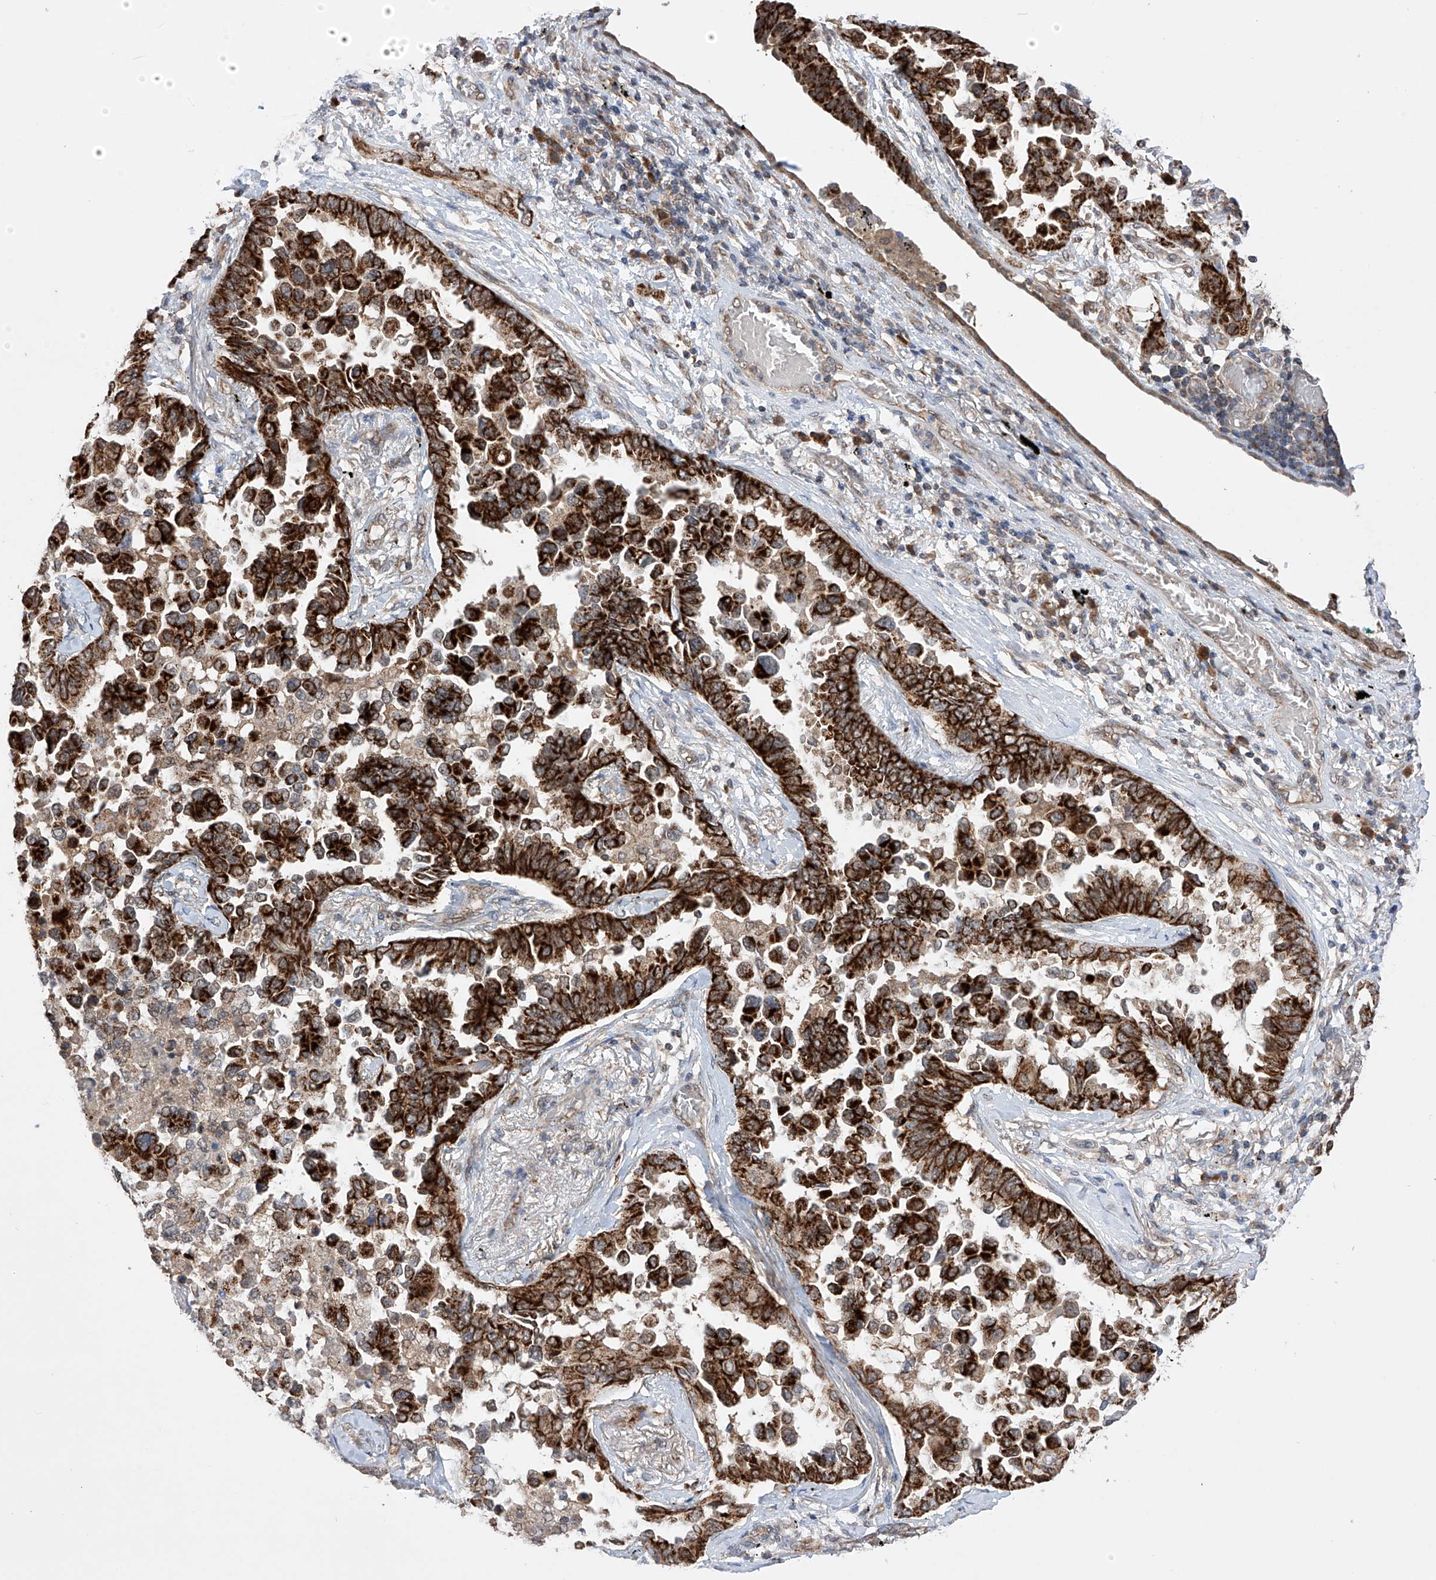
{"staining": {"intensity": "strong", "quantity": ">75%", "location": "cytoplasmic/membranous"}, "tissue": "lung cancer", "cell_type": "Tumor cells", "image_type": "cancer", "snomed": [{"axis": "morphology", "description": "Adenocarcinoma, NOS"}, {"axis": "topography", "description": "Lung"}], "caption": "The image exhibits immunohistochemical staining of lung cancer. There is strong cytoplasmic/membranous expression is present in approximately >75% of tumor cells. (Brightfield microscopy of DAB IHC at high magnification).", "gene": "SDHAF4", "patient": {"sex": "female", "age": 67}}